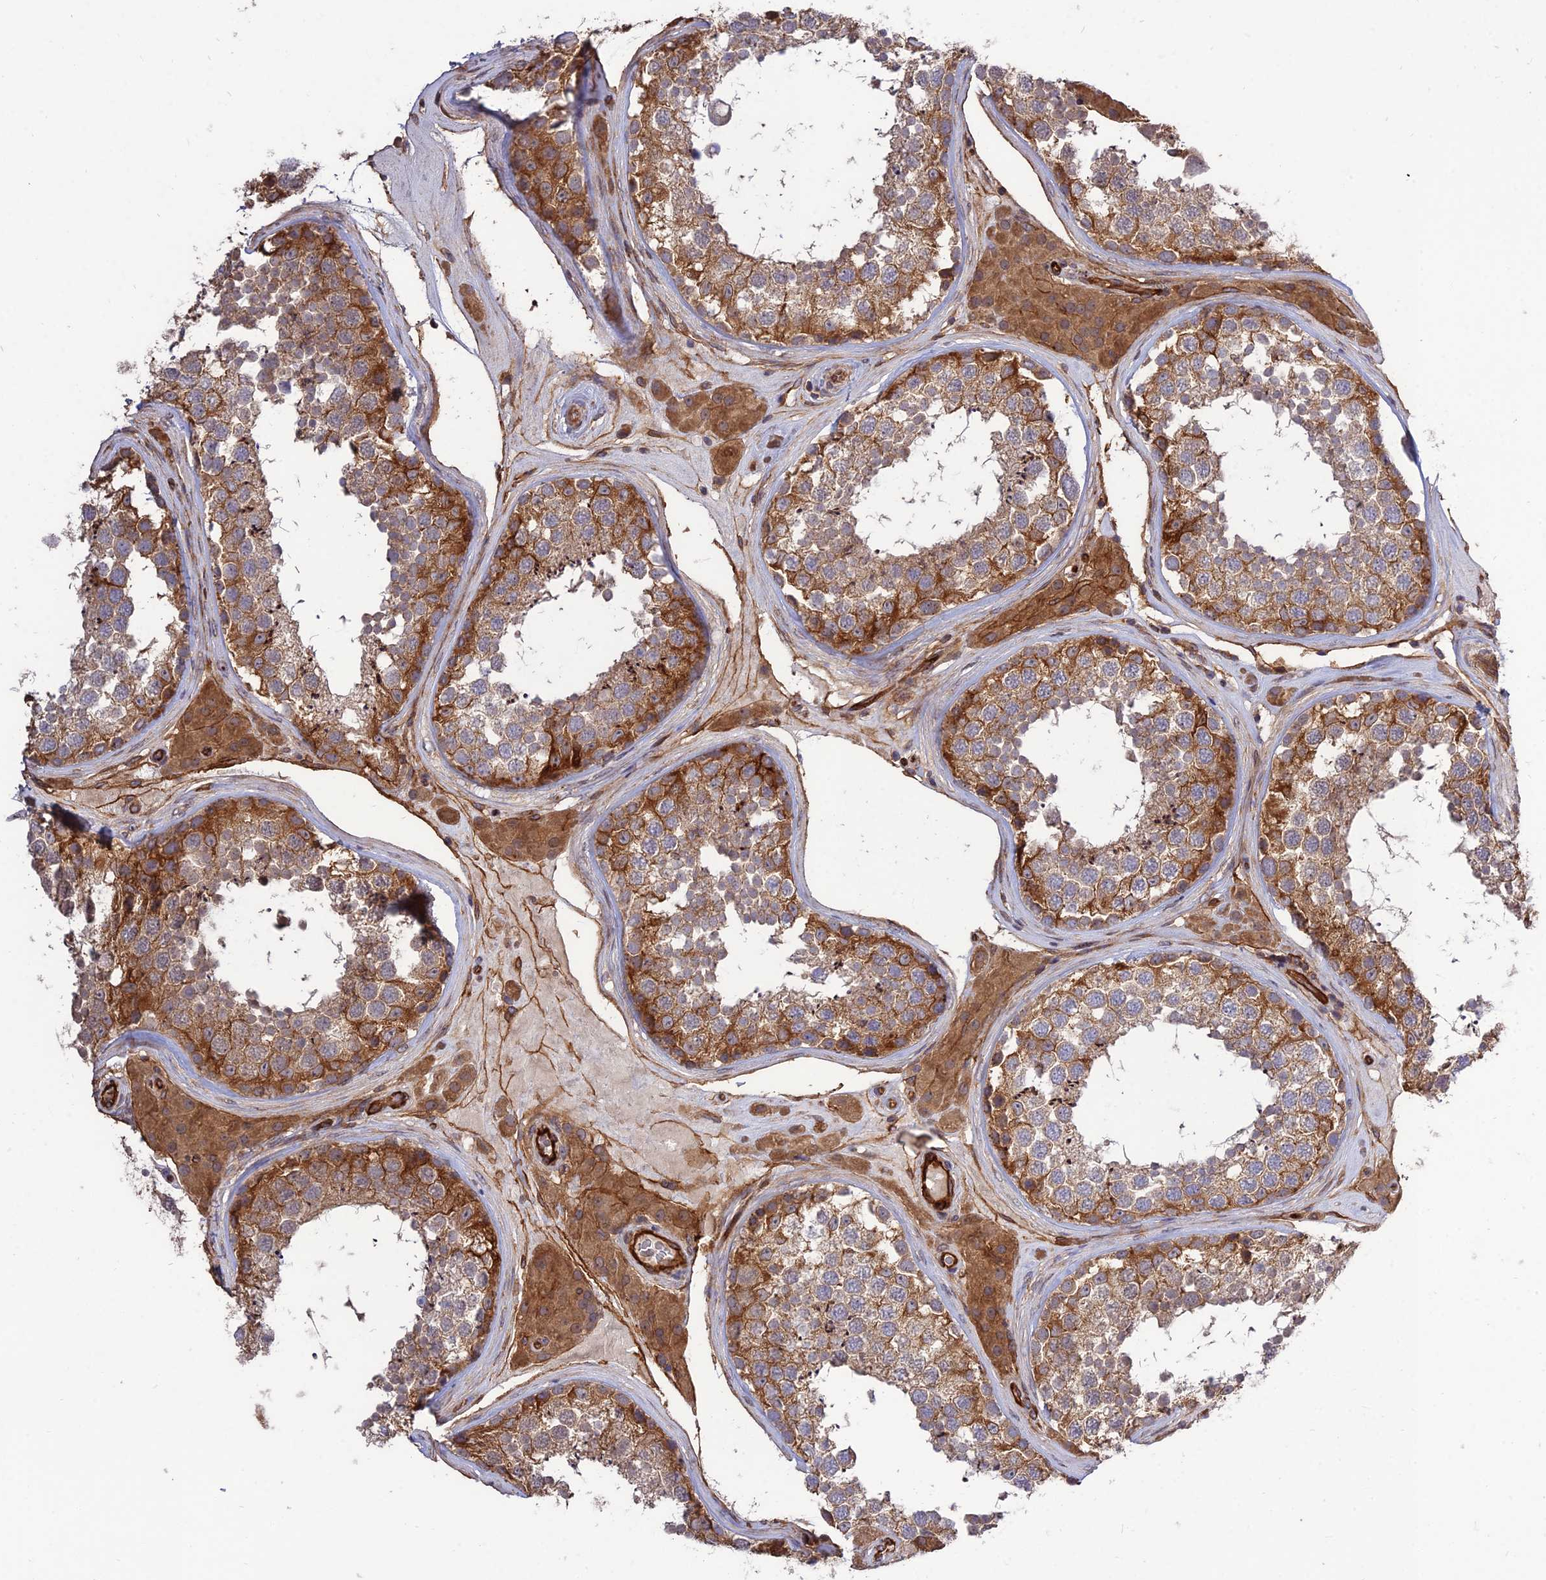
{"staining": {"intensity": "moderate", "quantity": ">75%", "location": "cytoplasmic/membranous"}, "tissue": "testis", "cell_type": "Cells in seminiferous ducts", "image_type": "normal", "snomed": [{"axis": "morphology", "description": "Normal tissue, NOS"}, {"axis": "topography", "description": "Testis"}], "caption": "Testis stained with a protein marker shows moderate staining in cells in seminiferous ducts.", "gene": "CRTAP", "patient": {"sex": "male", "age": 46}}